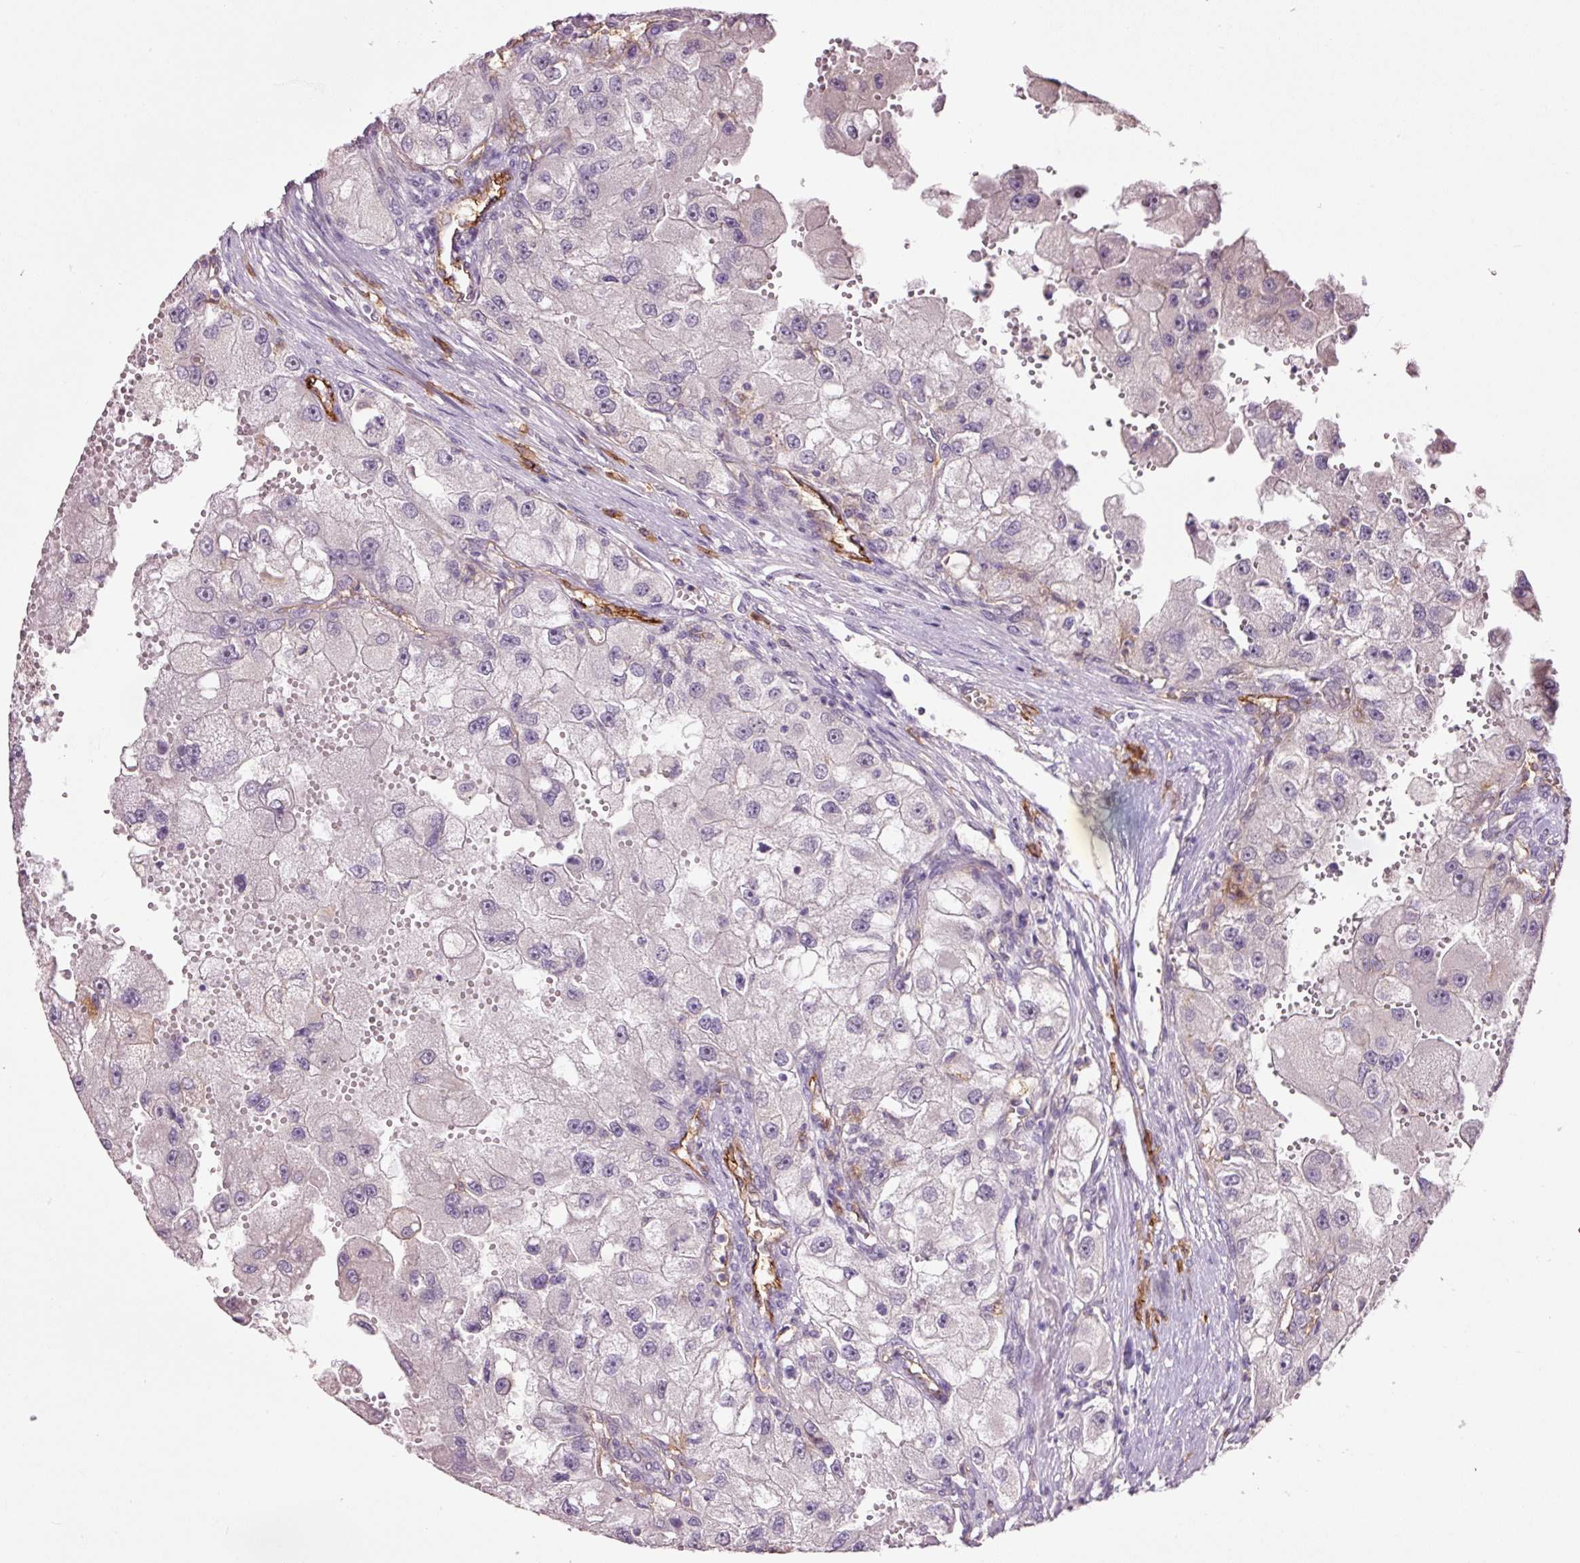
{"staining": {"intensity": "negative", "quantity": "none", "location": "none"}, "tissue": "renal cancer", "cell_type": "Tumor cells", "image_type": "cancer", "snomed": [{"axis": "morphology", "description": "Adenocarcinoma, NOS"}, {"axis": "topography", "description": "Kidney"}], "caption": "Image shows no protein expression in tumor cells of renal cancer tissue.", "gene": "SLC1A4", "patient": {"sex": "male", "age": 63}}